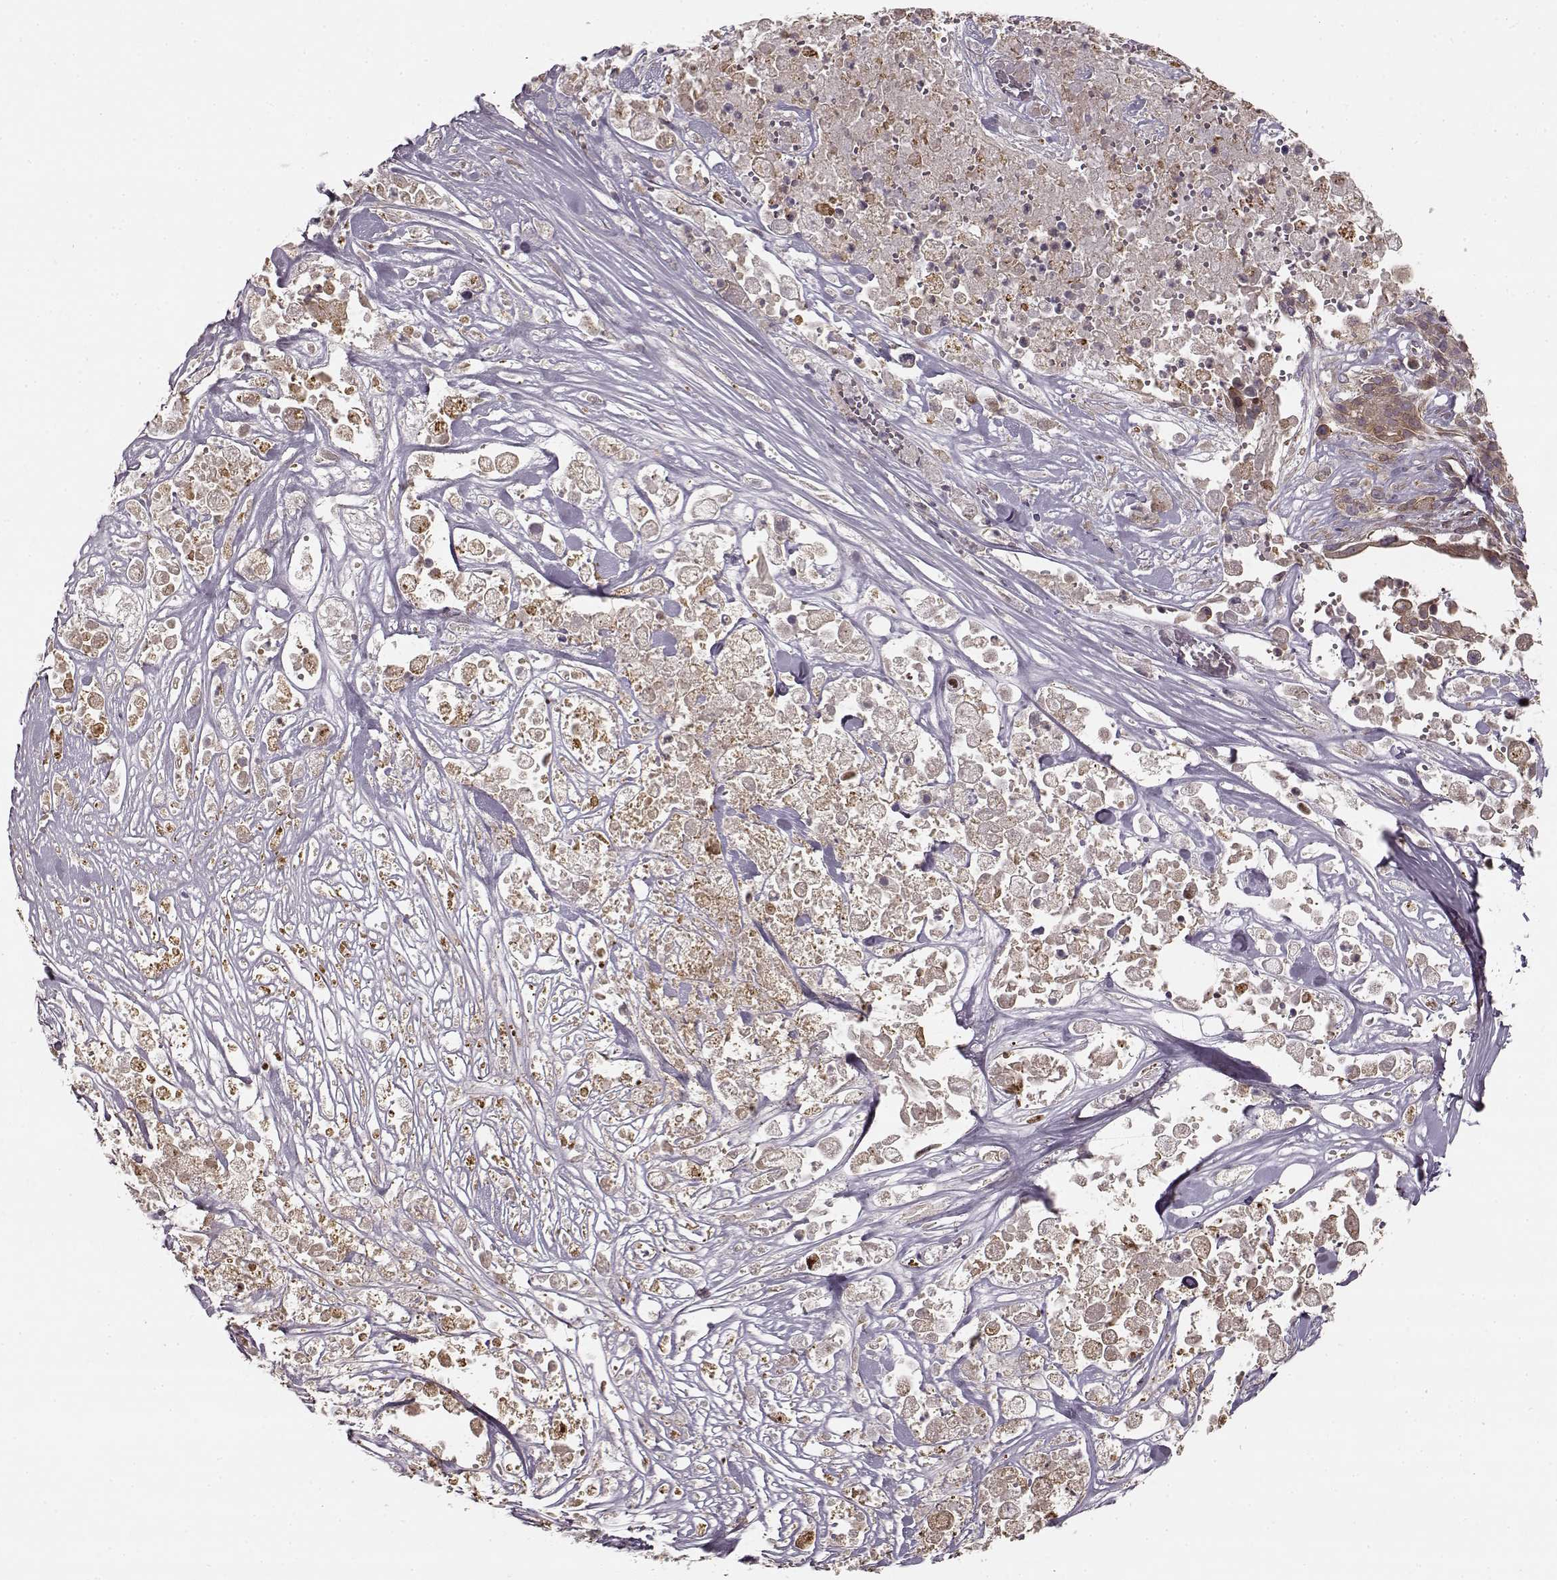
{"staining": {"intensity": "weak", "quantity": ">75%", "location": "cytoplasmic/membranous"}, "tissue": "pancreatic cancer", "cell_type": "Tumor cells", "image_type": "cancer", "snomed": [{"axis": "morphology", "description": "Adenocarcinoma, NOS"}, {"axis": "topography", "description": "Pancreas"}], "caption": "Immunohistochemical staining of human adenocarcinoma (pancreatic) reveals low levels of weak cytoplasmic/membranous protein expression in about >75% of tumor cells. (IHC, brightfield microscopy, high magnification).", "gene": "MTR", "patient": {"sex": "male", "age": 44}}